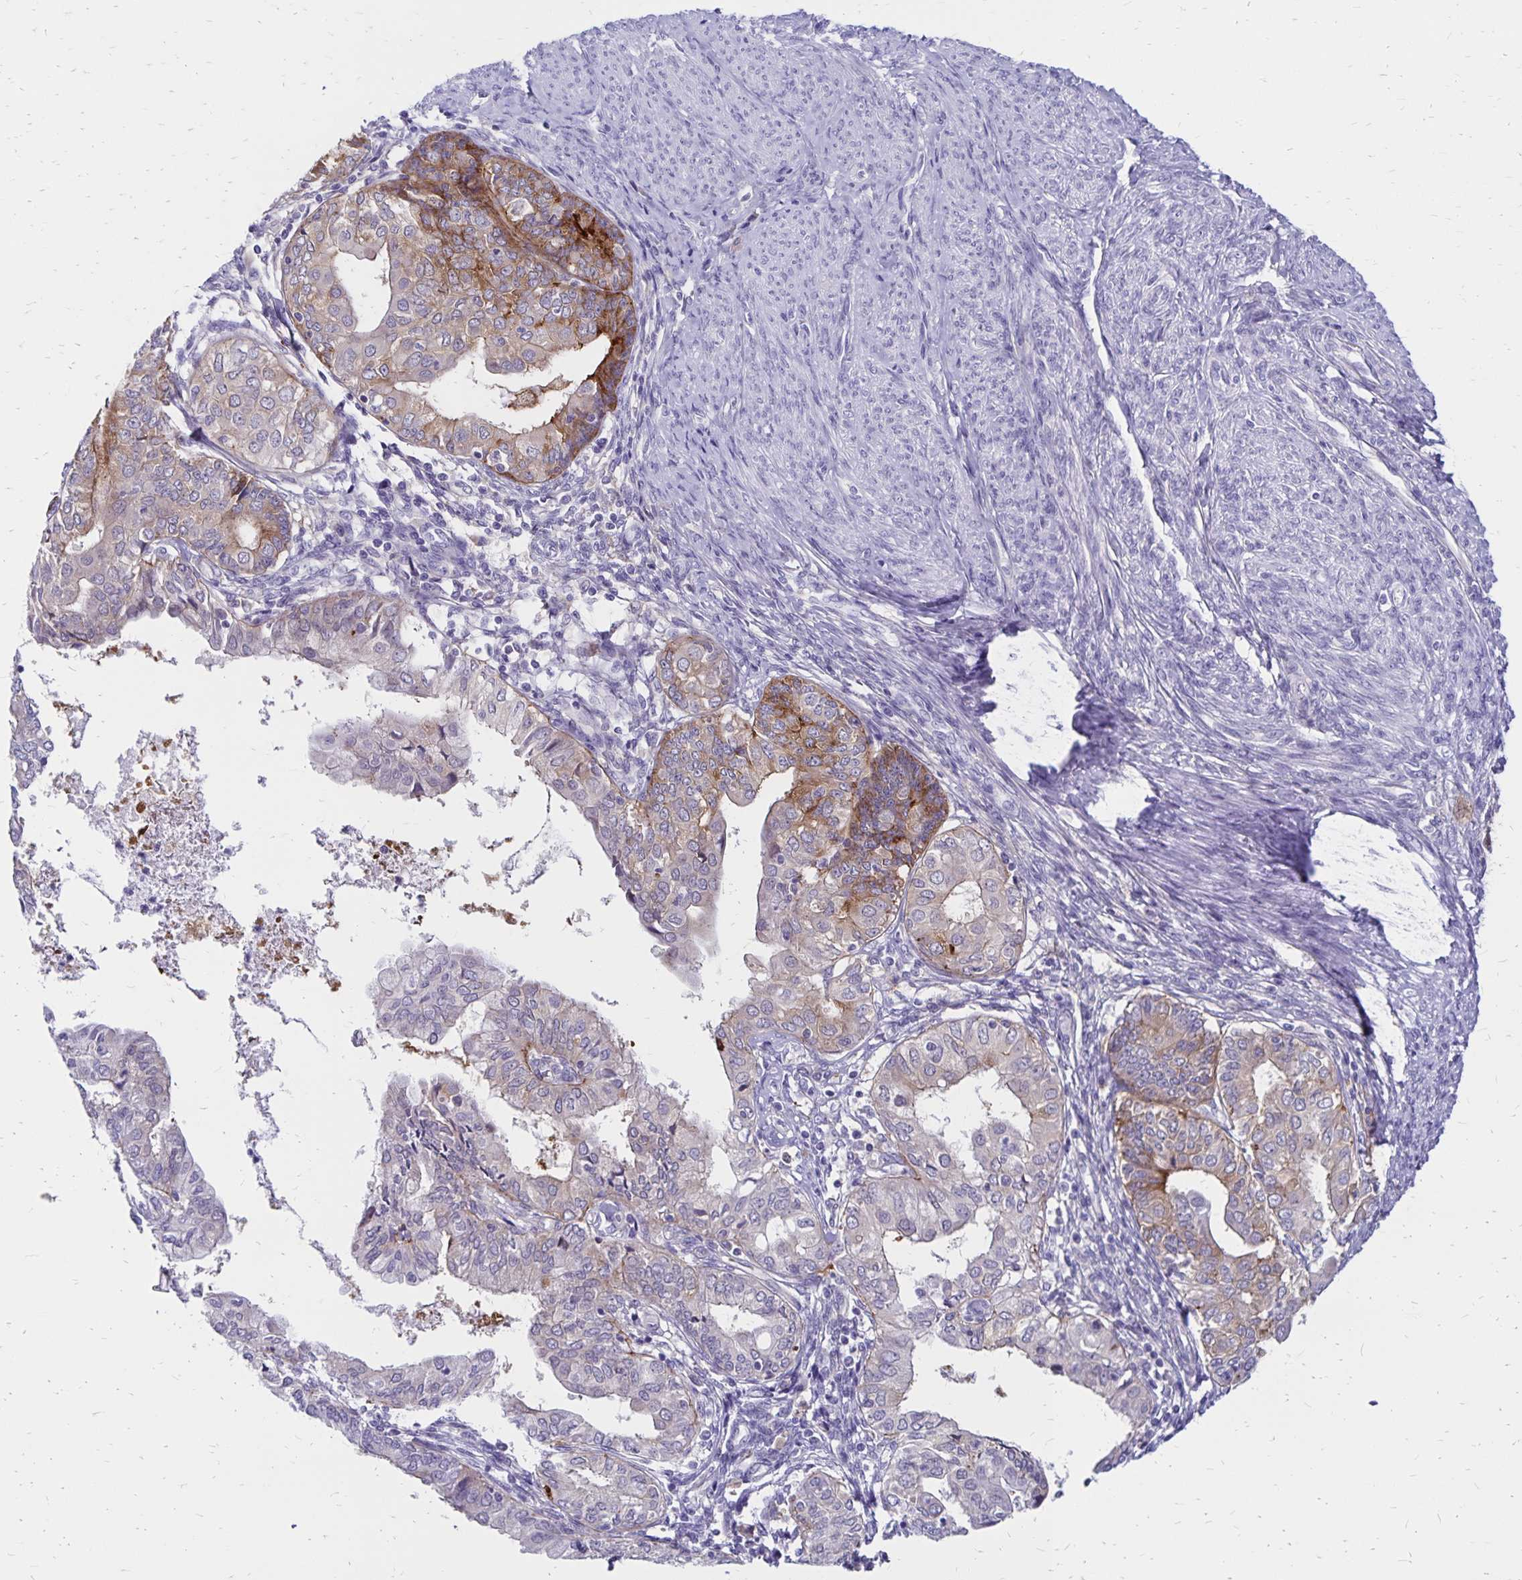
{"staining": {"intensity": "moderate", "quantity": "<25%", "location": "cytoplasmic/membranous"}, "tissue": "endometrial cancer", "cell_type": "Tumor cells", "image_type": "cancer", "snomed": [{"axis": "morphology", "description": "Adenocarcinoma, NOS"}, {"axis": "topography", "description": "Endometrium"}], "caption": "Immunohistochemical staining of endometrial adenocarcinoma exhibits moderate cytoplasmic/membranous protein staining in about <25% of tumor cells. The staining is performed using DAB brown chromogen to label protein expression. The nuclei are counter-stained blue using hematoxylin.", "gene": "TNS3", "patient": {"sex": "female", "age": 68}}